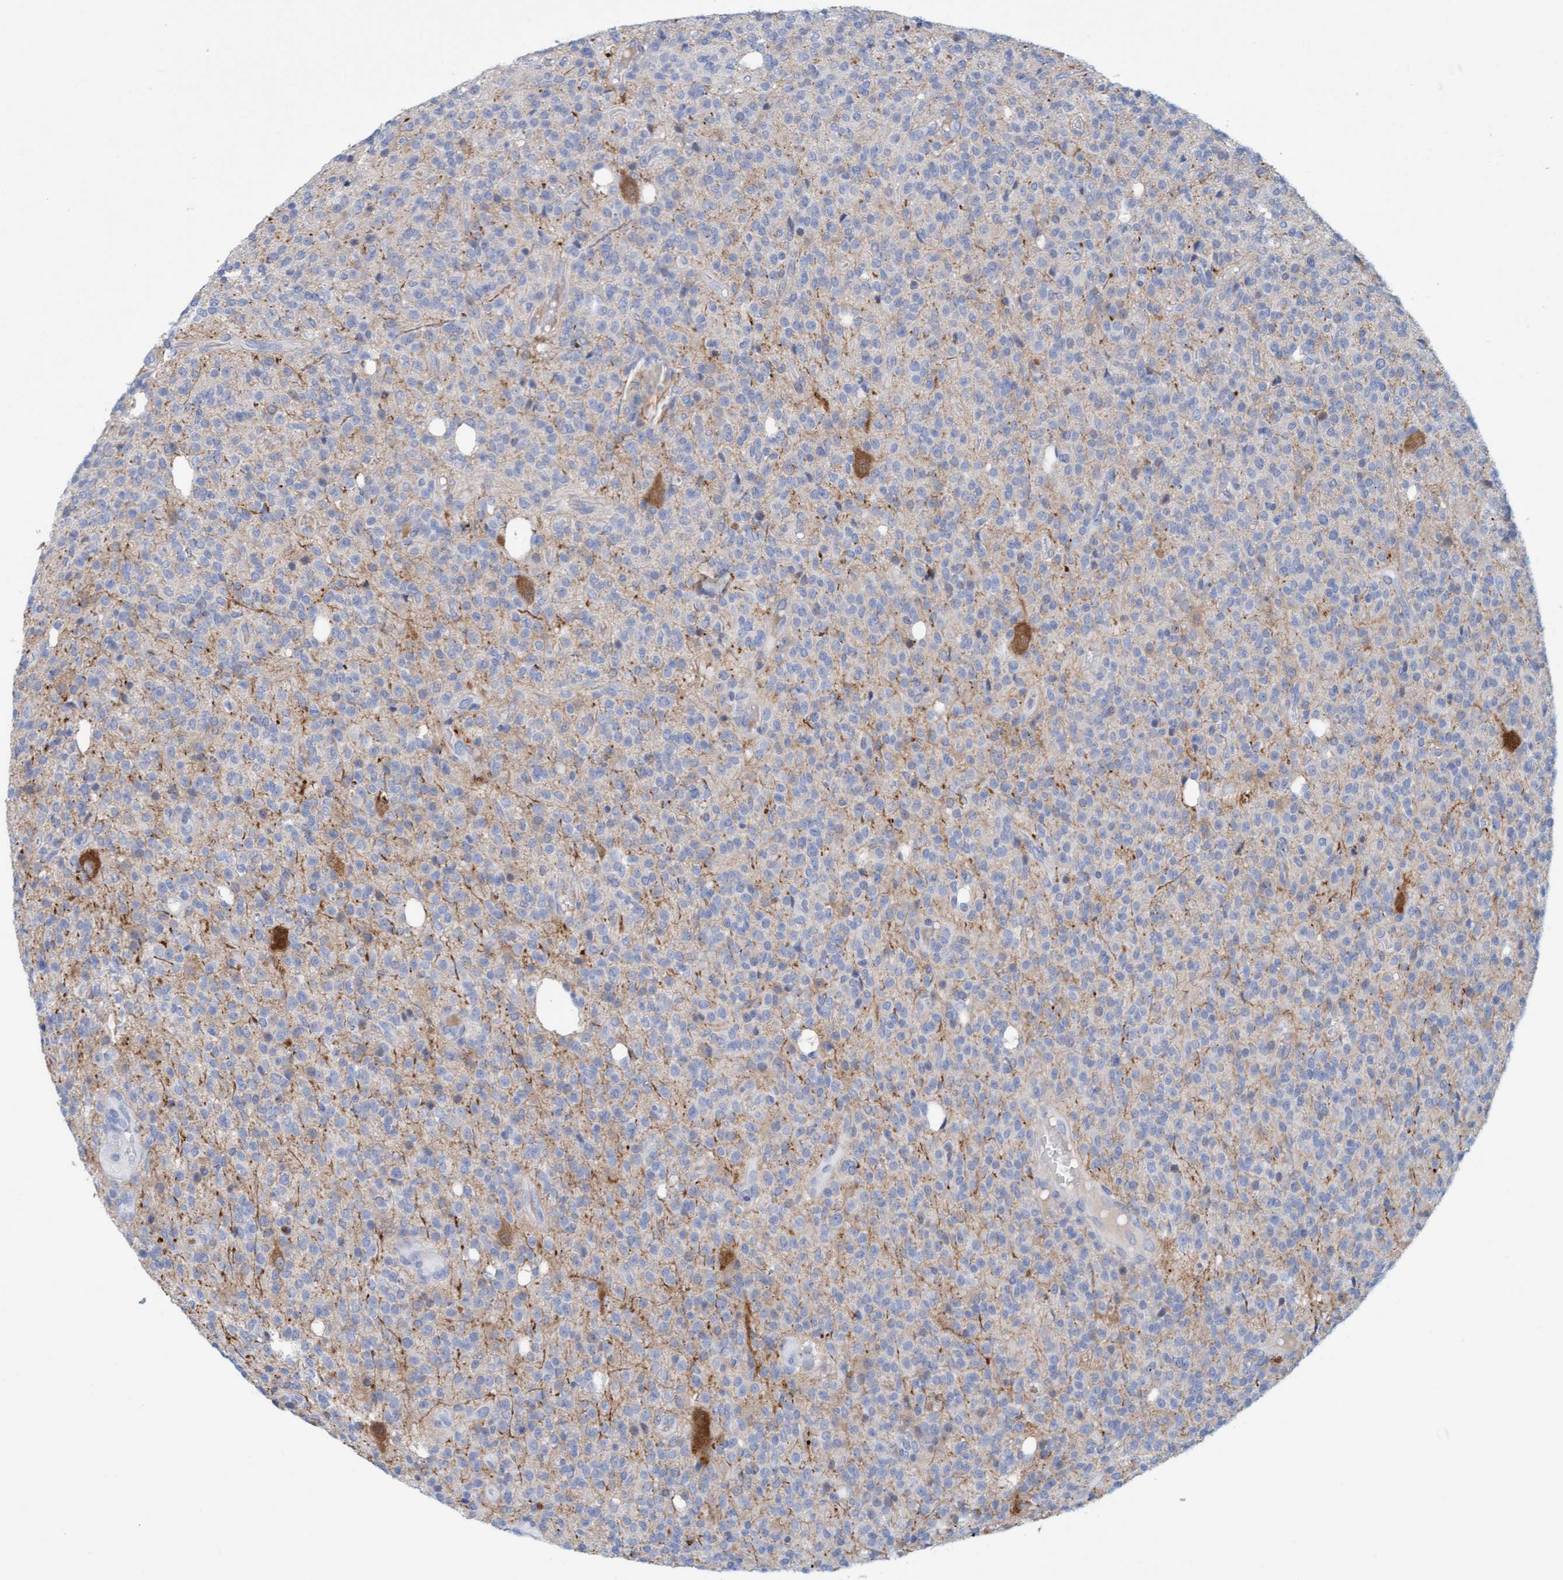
{"staining": {"intensity": "negative", "quantity": "none", "location": "none"}, "tissue": "glioma", "cell_type": "Tumor cells", "image_type": "cancer", "snomed": [{"axis": "morphology", "description": "Glioma, malignant, High grade"}, {"axis": "topography", "description": "Brain"}], "caption": "A high-resolution photomicrograph shows immunohistochemistry (IHC) staining of malignant glioma (high-grade), which demonstrates no significant staining in tumor cells. Nuclei are stained in blue.", "gene": "KLHL11", "patient": {"sex": "male", "age": 34}}